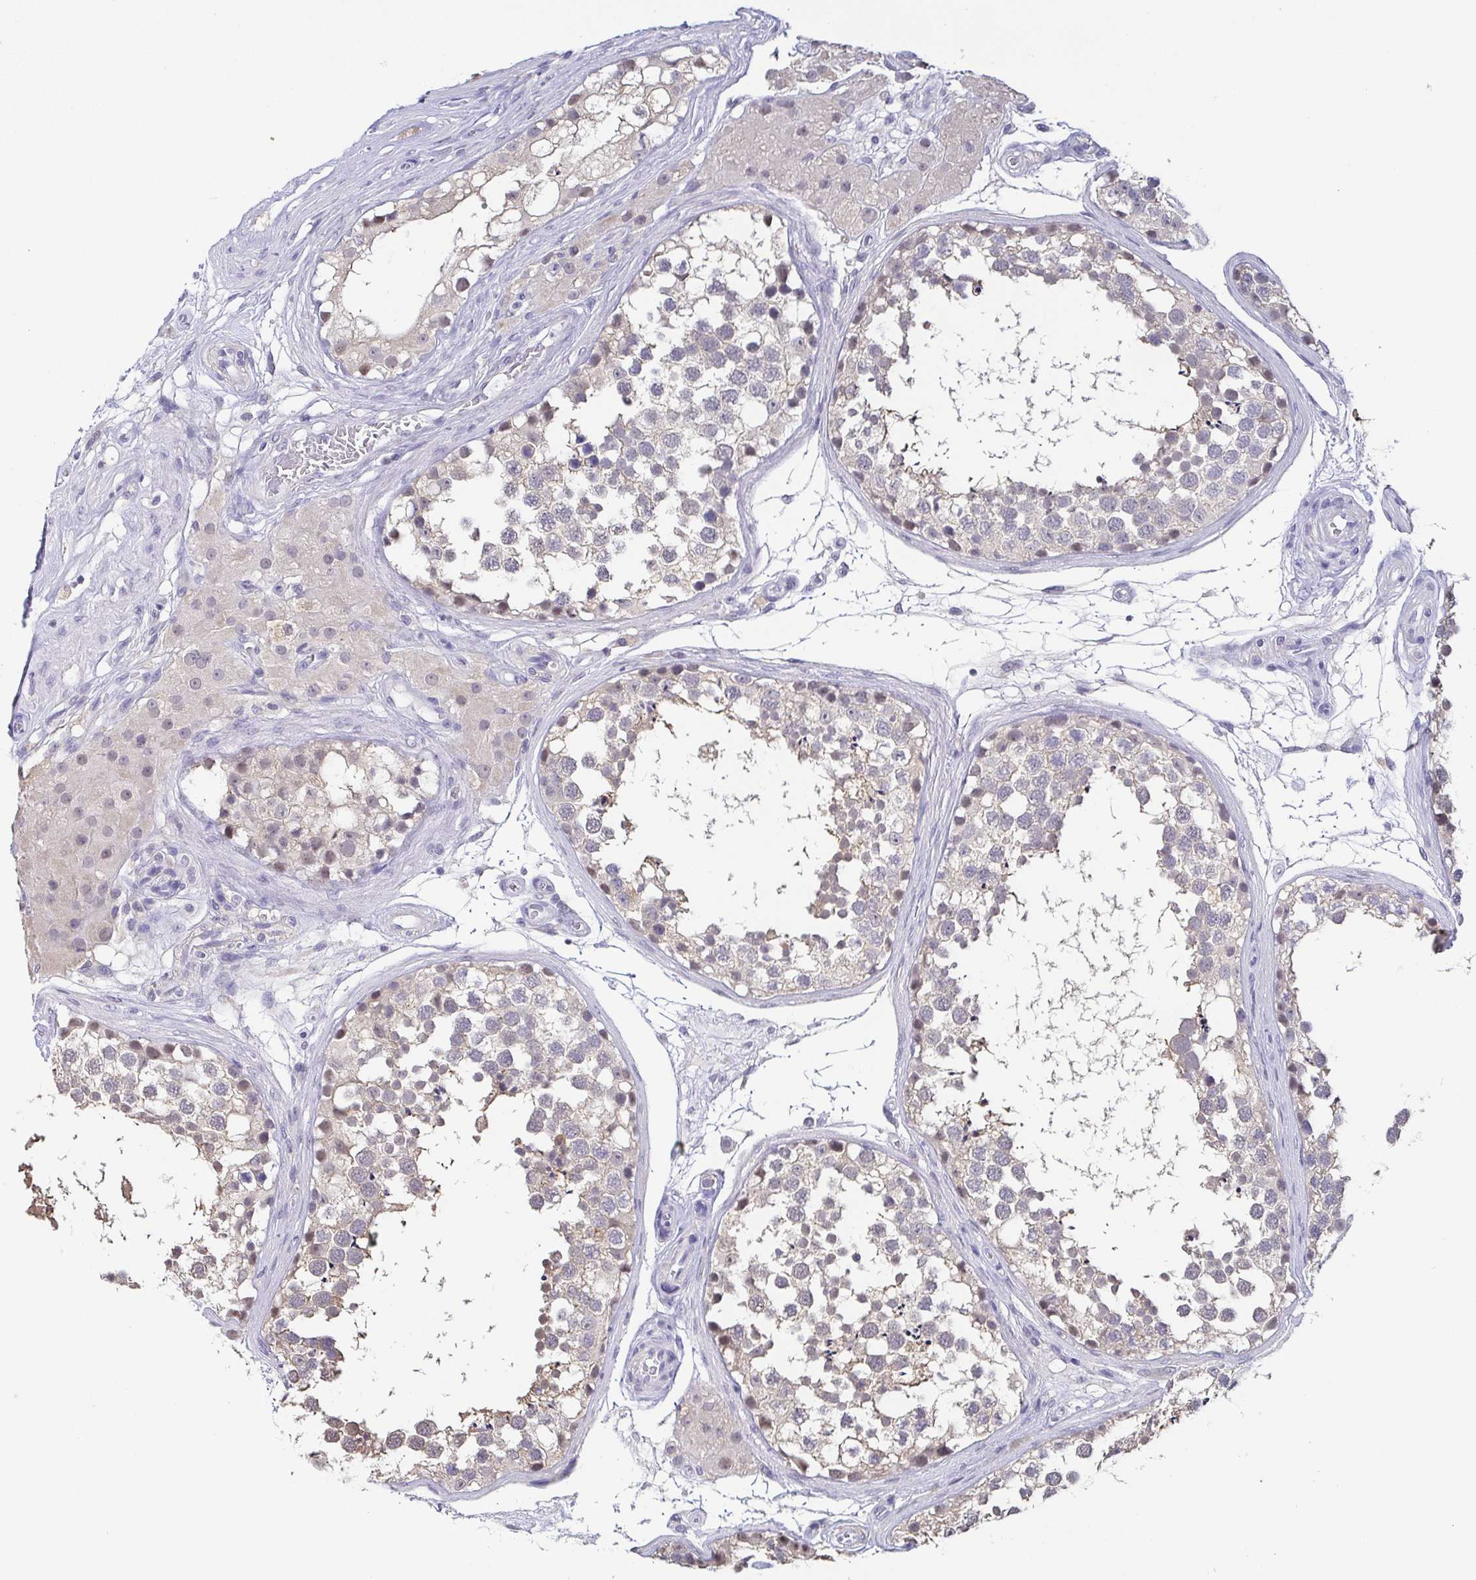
{"staining": {"intensity": "weak", "quantity": "25%-75%", "location": "cytoplasmic/membranous"}, "tissue": "testis", "cell_type": "Cells in seminiferous ducts", "image_type": "normal", "snomed": [{"axis": "morphology", "description": "Normal tissue, NOS"}, {"axis": "morphology", "description": "Seminoma, NOS"}, {"axis": "topography", "description": "Testis"}], "caption": "Immunohistochemical staining of benign human testis reveals 25%-75% levels of weak cytoplasmic/membranous protein expression in about 25%-75% of cells in seminiferous ducts.", "gene": "NEFH", "patient": {"sex": "male", "age": 65}}